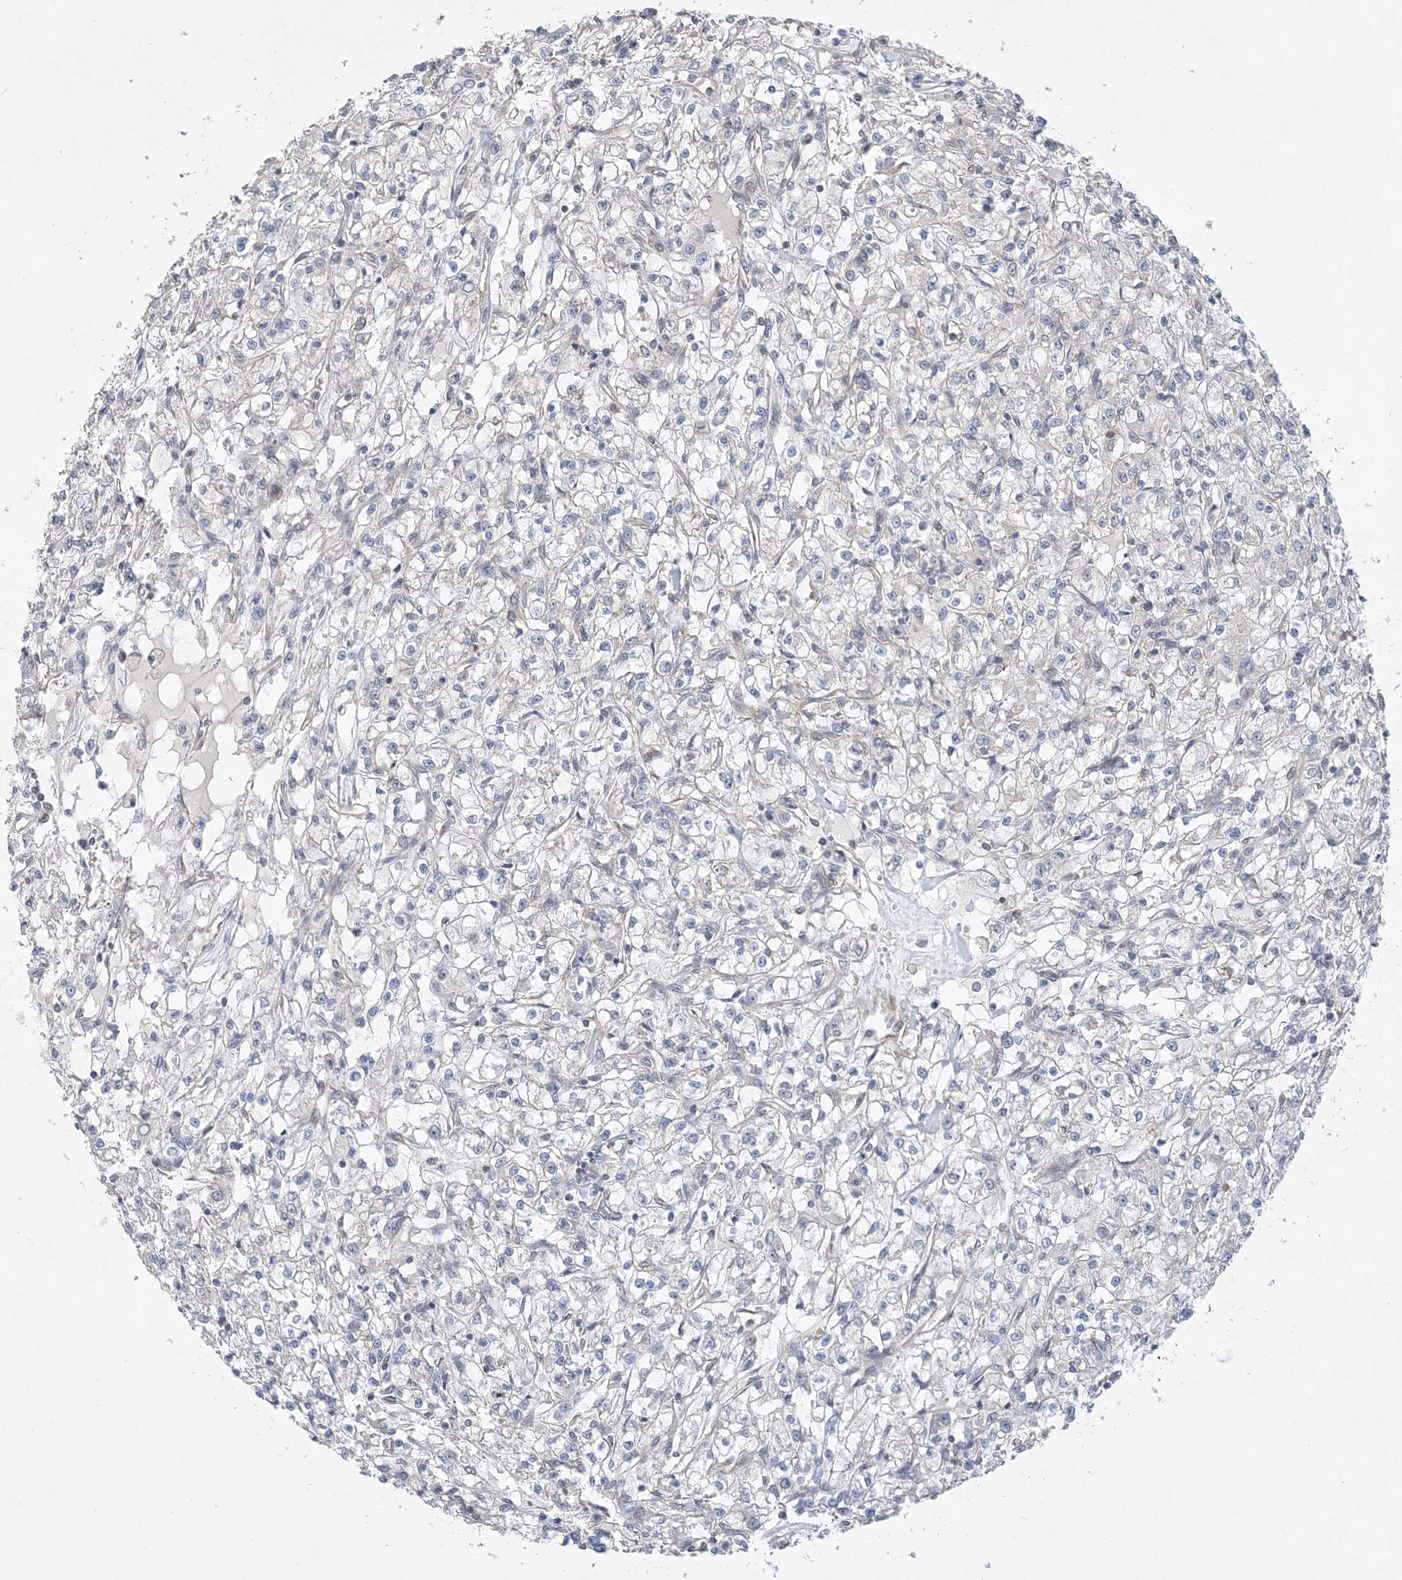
{"staining": {"intensity": "negative", "quantity": "none", "location": "none"}, "tissue": "renal cancer", "cell_type": "Tumor cells", "image_type": "cancer", "snomed": [{"axis": "morphology", "description": "Adenocarcinoma, NOS"}, {"axis": "topography", "description": "Kidney"}], "caption": "Histopathology image shows no significant protein positivity in tumor cells of renal adenocarcinoma.", "gene": "MAP4K5", "patient": {"sex": "female", "age": 59}}